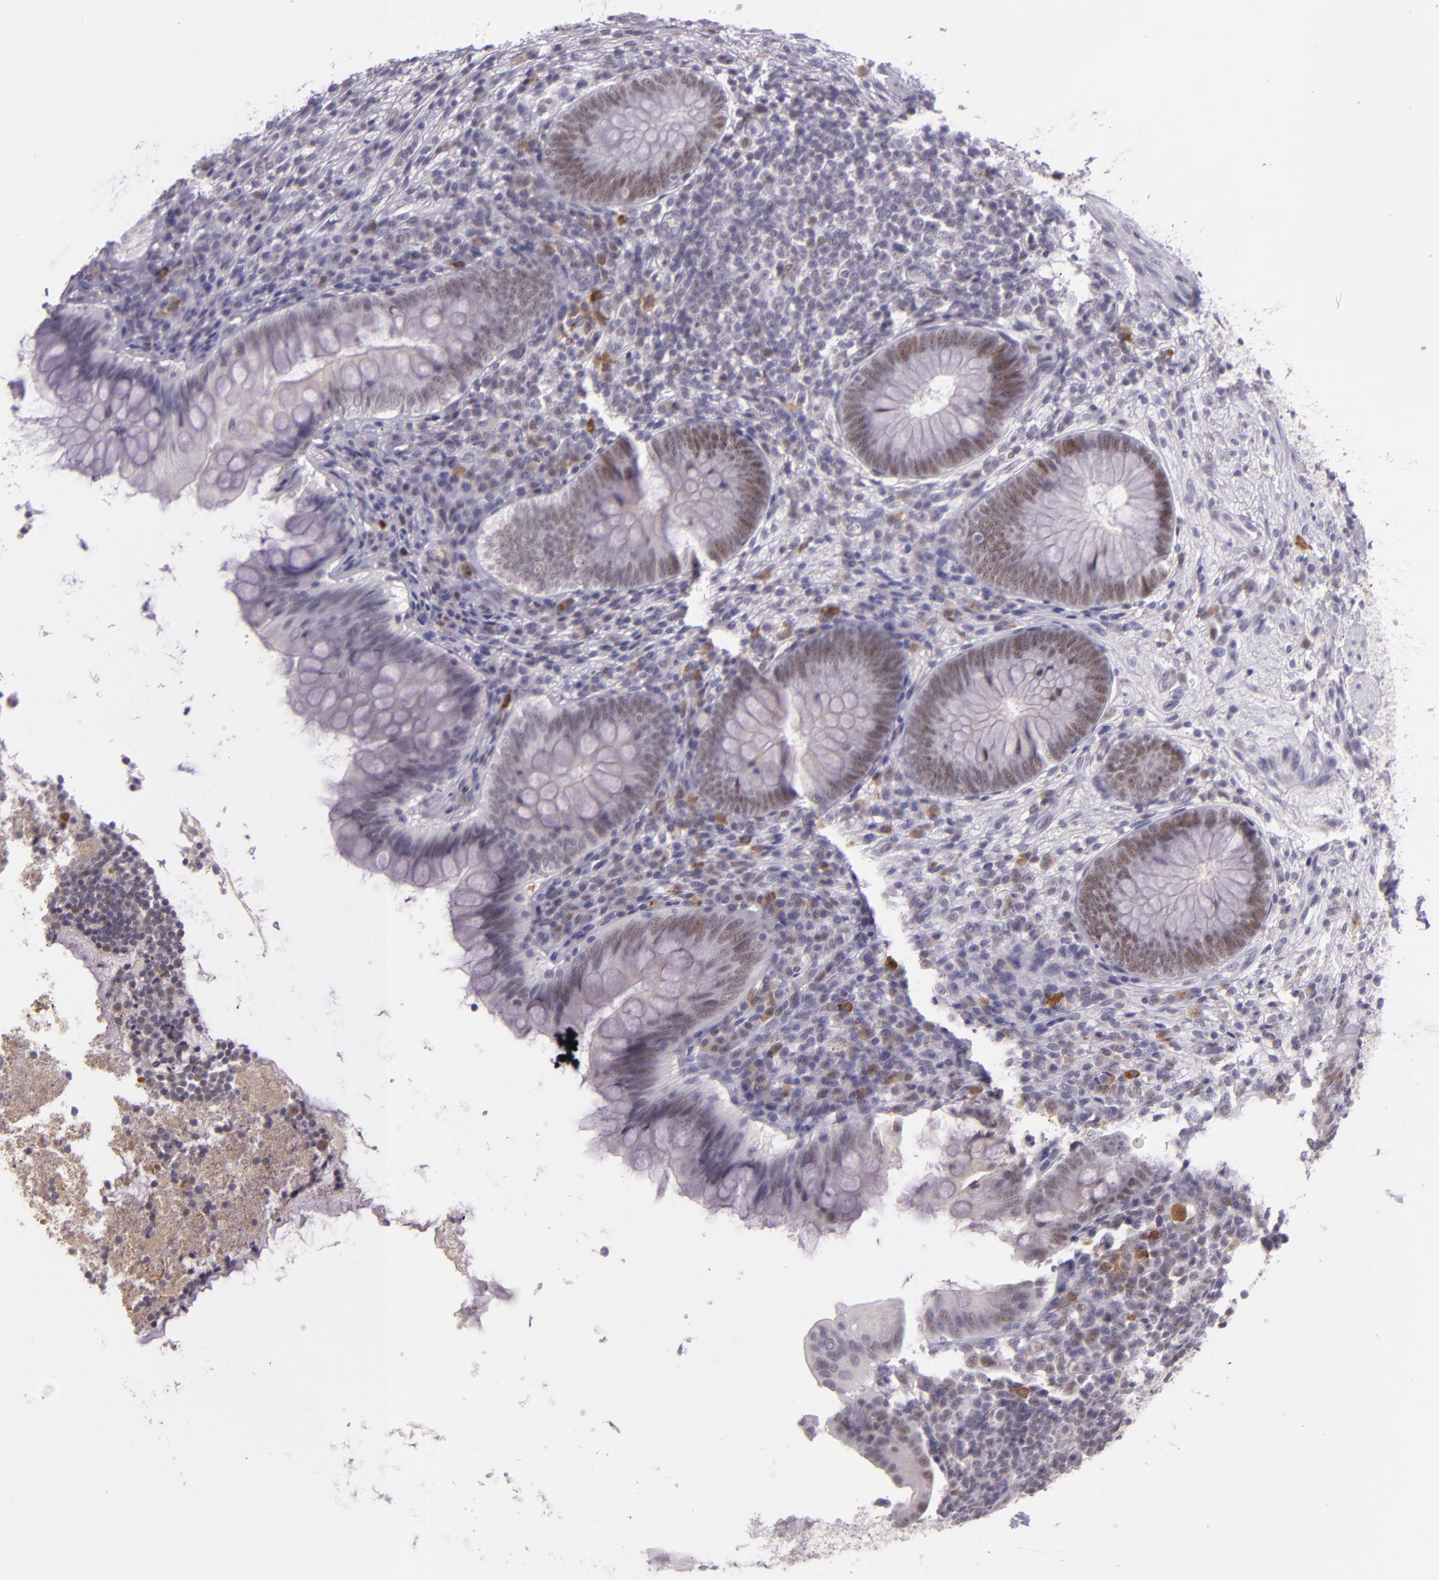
{"staining": {"intensity": "moderate", "quantity": ">75%", "location": "nuclear"}, "tissue": "appendix", "cell_type": "Glandular cells", "image_type": "normal", "snomed": [{"axis": "morphology", "description": "Normal tissue, NOS"}, {"axis": "topography", "description": "Appendix"}], "caption": "Approximately >75% of glandular cells in benign human appendix display moderate nuclear protein positivity as visualized by brown immunohistochemical staining.", "gene": "CHEK2", "patient": {"sex": "female", "age": 66}}